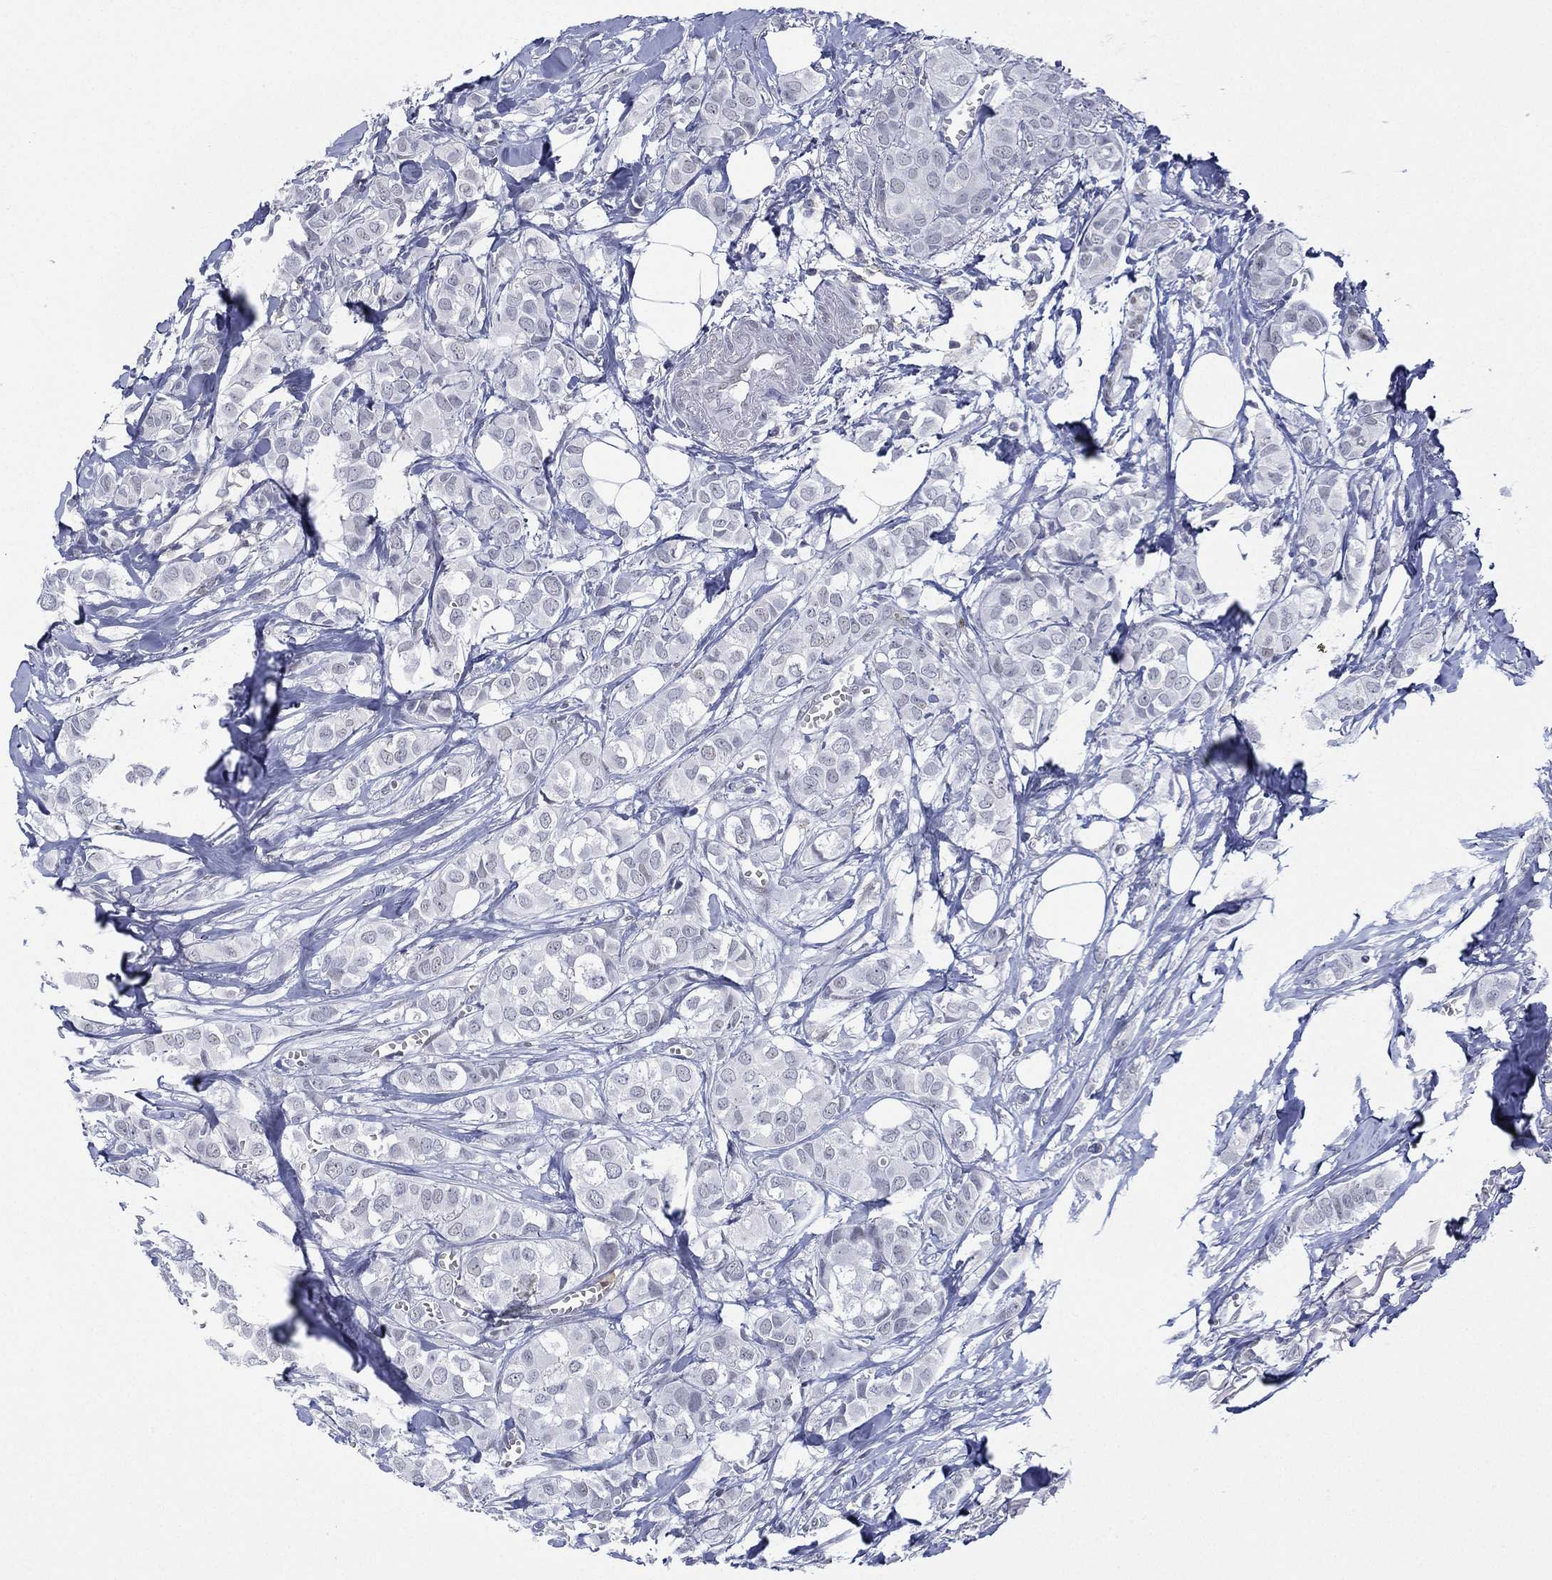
{"staining": {"intensity": "negative", "quantity": "none", "location": "none"}, "tissue": "breast cancer", "cell_type": "Tumor cells", "image_type": "cancer", "snomed": [{"axis": "morphology", "description": "Duct carcinoma"}, {"axis": "topography", "description": "Breast"}], "caption": "Protein analysis of breast cancer (invasive ductal carcinoma) reveals no significant expression in tumor cells.", "gene": "ZNF711", "patient": {"sex": "female", "age": 85}}